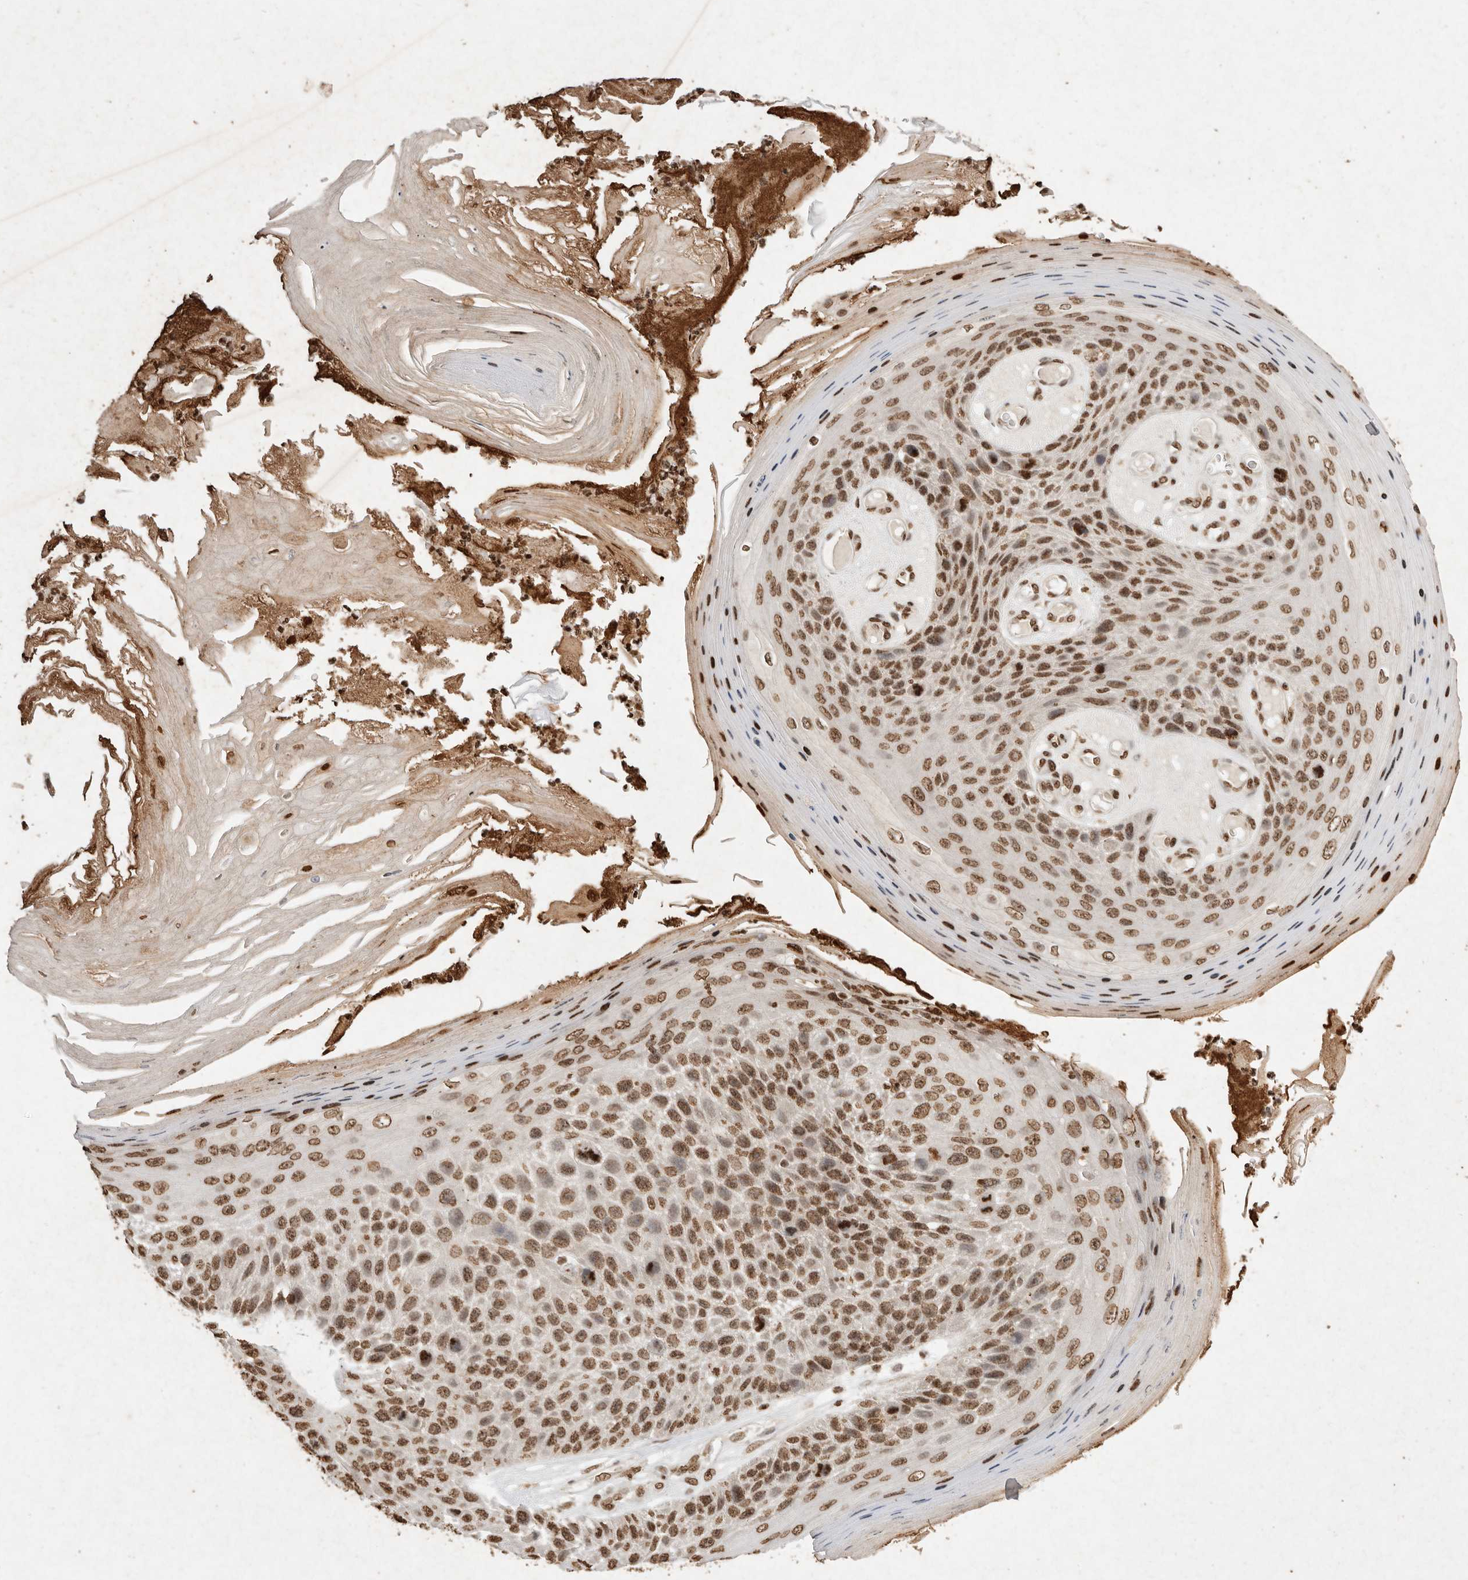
{"staining": {"intensity": "moderate", "quantity": ">75%", "location": "nuclear"}, "tissue": "skin cancer", "cell_type": "Tumor cells", "image_type": "cancer", "snomed": [{"axis": "morphology", "description": "Squamous cell carcinoma, NOS"}, {"axis": "topography", "description": "Skin"}], "caption": "High-power microscopy captured an IHC histopathology image of skin squamous cell carcinoma, revealing moderate nuclear expression in about >75% of tumor cells.", "gene": "NKX3-2", "patient": {"sex": "female", "age": 88}}